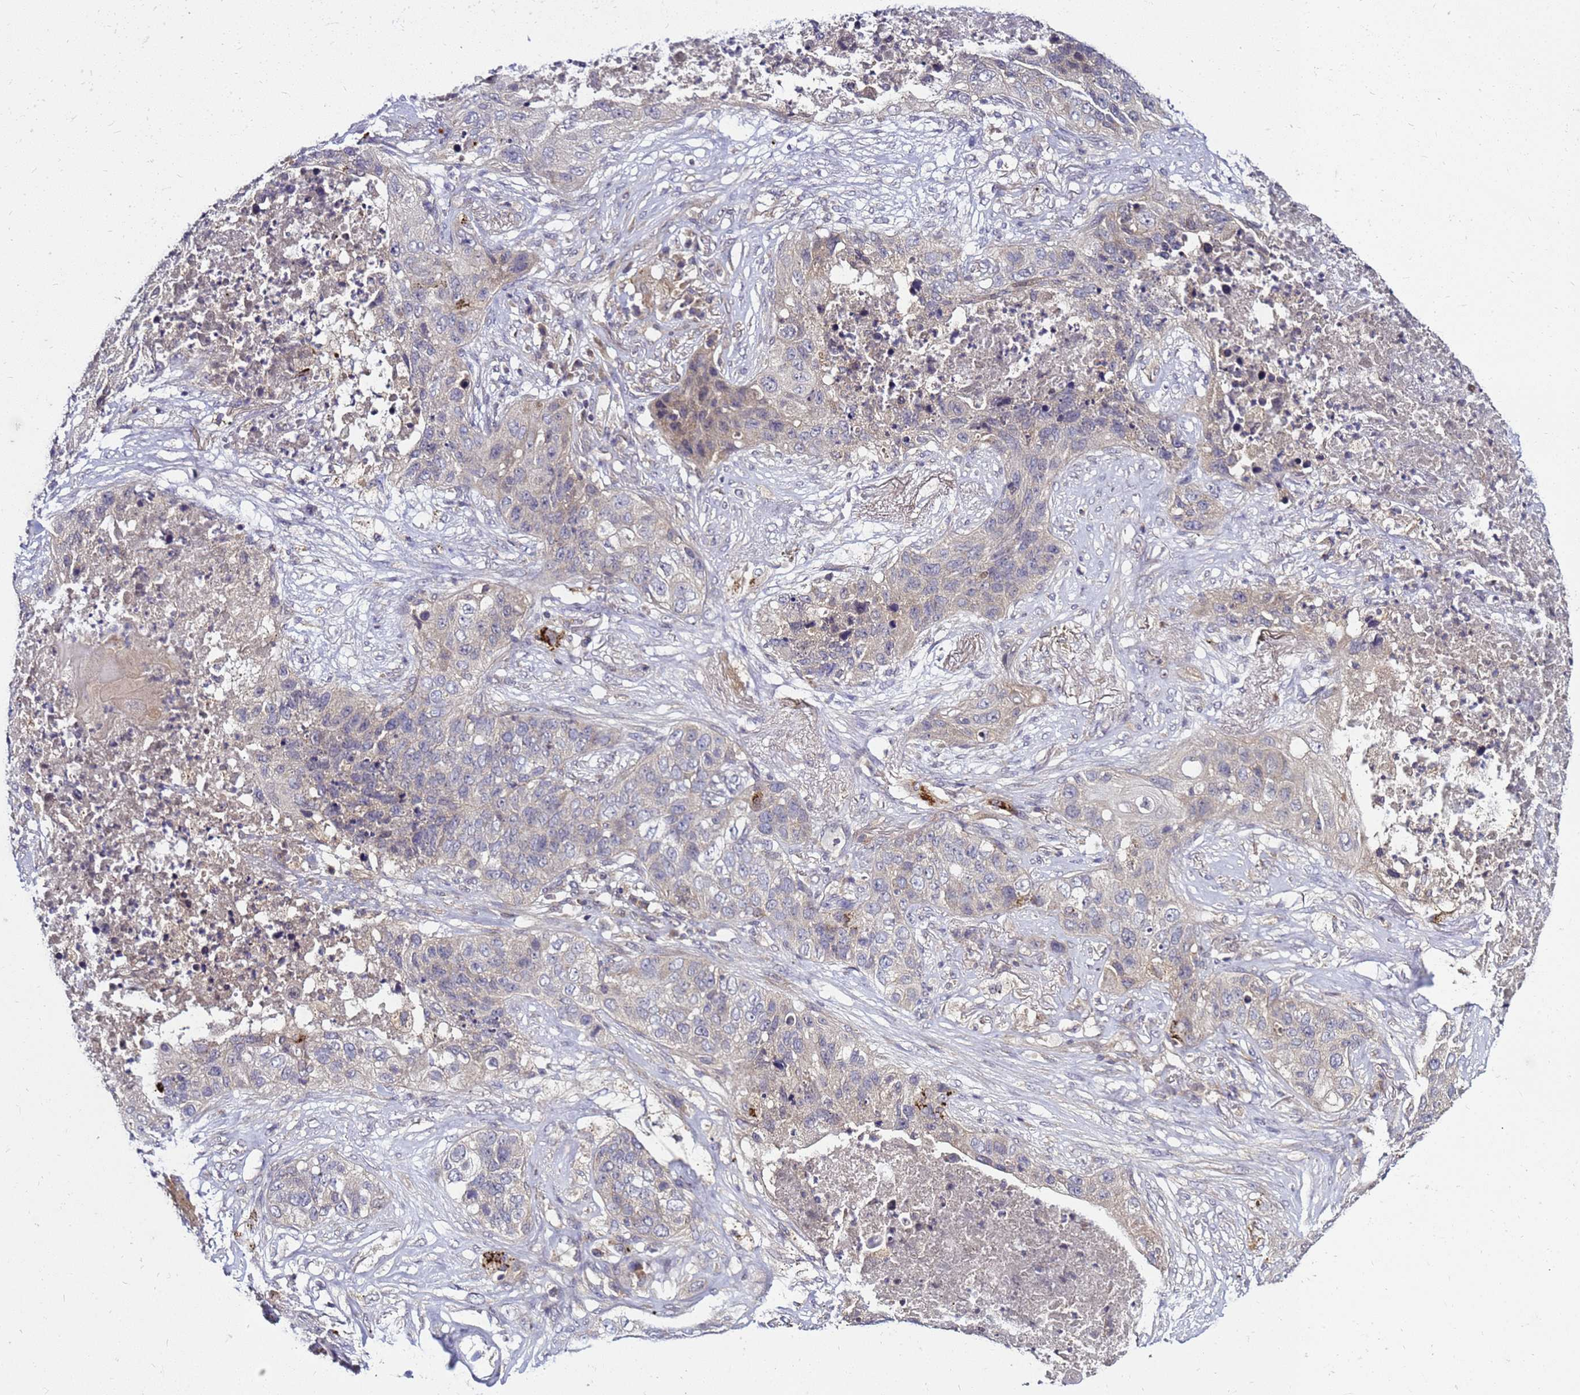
{"staining": {"intensity": "negative", "quantity": "none", "location": "none"}, "tissue": "lung cancer", "cell_type": "Tumor cells", "image_type": "cancer", "snomed": [{"axis": "morphology", "description": "Squamous cell carcinoma, NOS"}, {"axis": "topography", "description": "Lung"}], "caption": "This is an immunohistochemistry image of lung squamous cell carcinoma. There is no positivity in tumor cells.", "gene": "SAT1", "patient": {"sex": "female", "age": 63}}